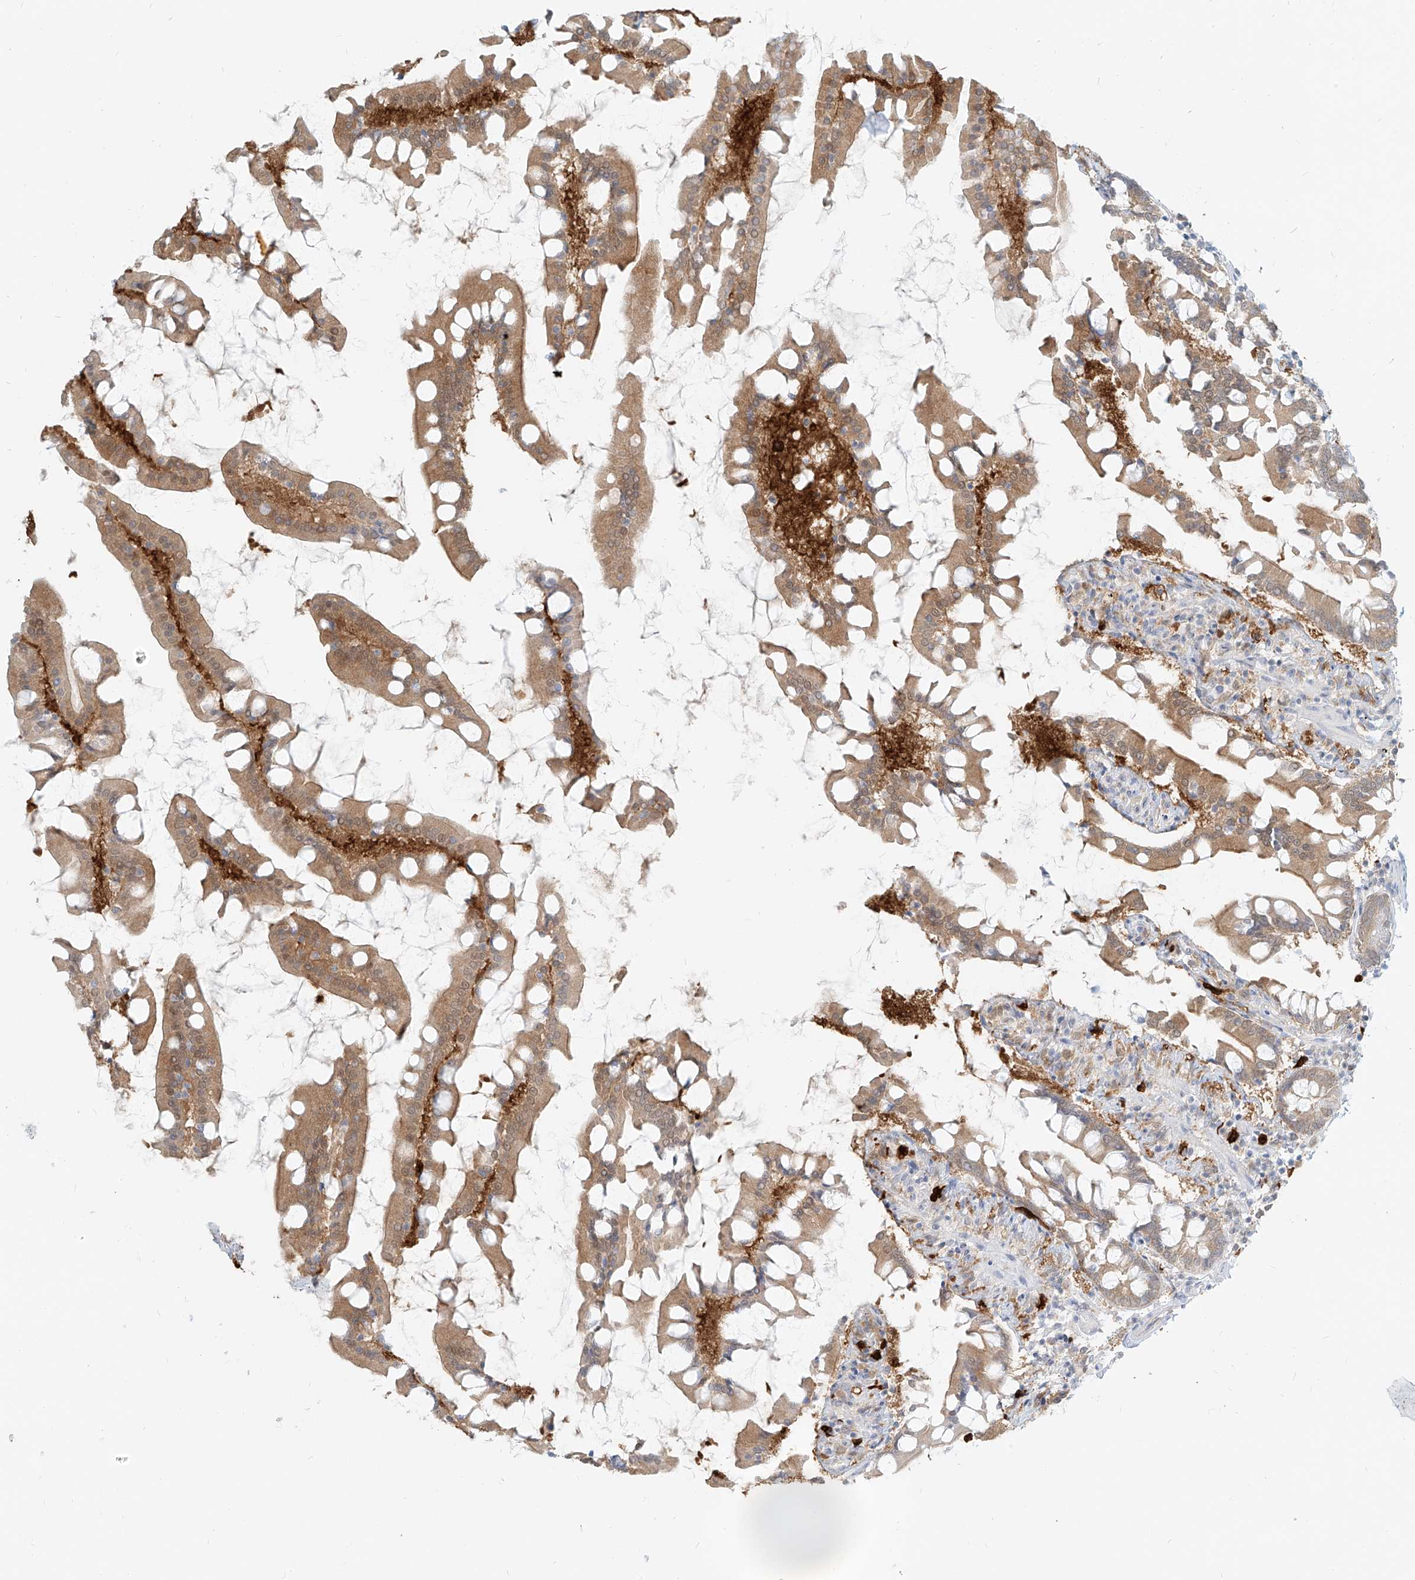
{"staining": {"intensity": "moderate", "quantity": "25%-75%", "location": "cytoplasmic/membranous"}, "tissue": "small intestine", "cell_type": "Glandular cells", "image_type": "normal", "snomed": [{"axis": "morphology", "description": "Normal tissue, NOS"}, {"axis": "topography", "description": "Small intestine"}], "caption": "Protein staining demonstrates moderate cytoplasmic/membranous staining in approximately 25%-75% of glandular cells in normal small intestine. (DAB (3,3'-diaminobenzidine) = brown stain, brightfield microscopy at high magnification).", "gene": "PGD", "patient": {"sex": "male", "age": 41}}